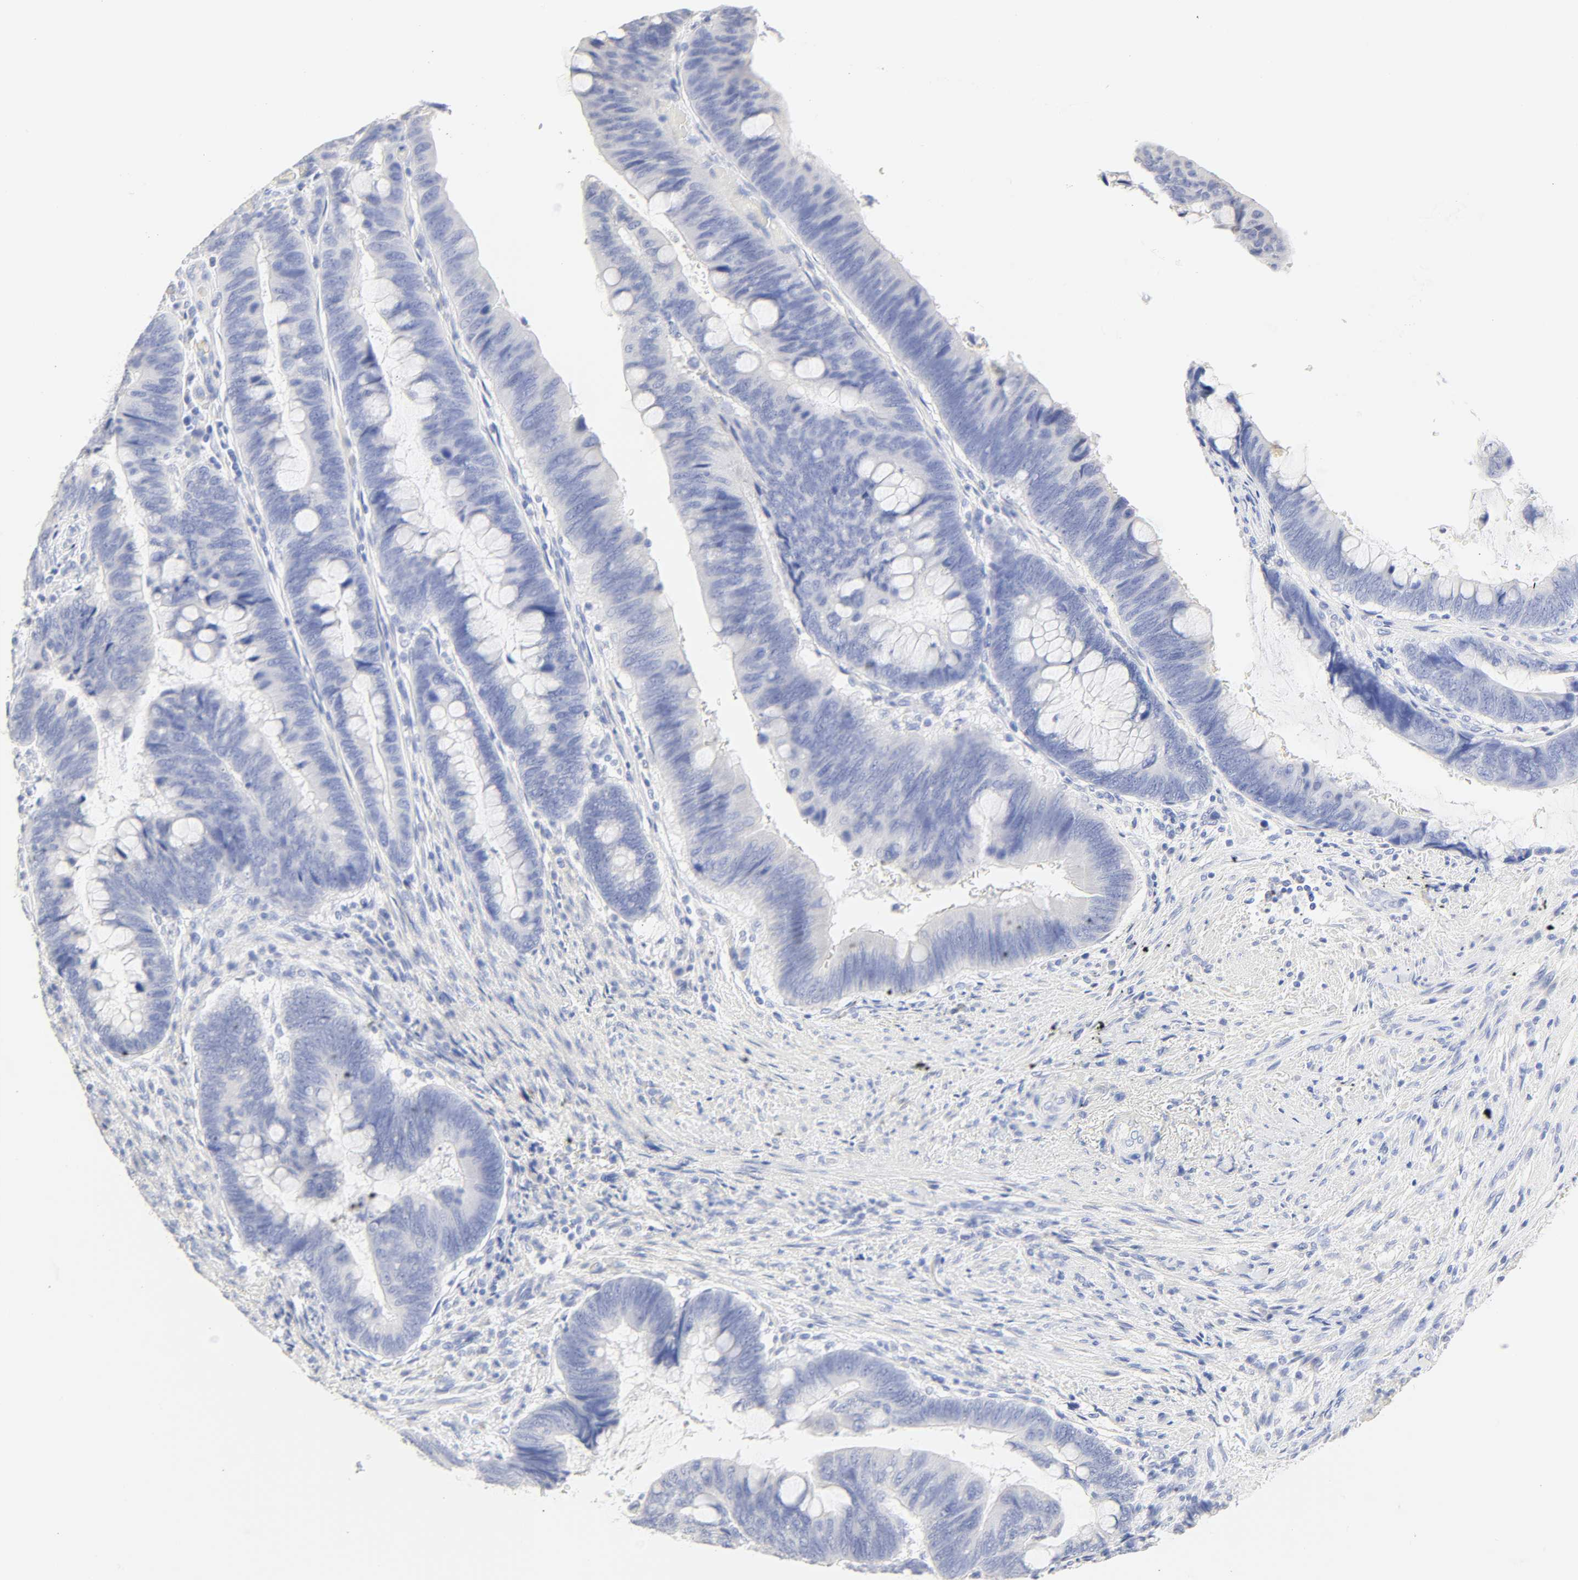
{"staining": {"intensity": "negative", "quantity": "none", "location": "none"}, "tissue": "colorectal cancer", "cell_type": "Tumor cells", "image_type": "cancer", "snomed": [{"axis": "morphology", "description": "Normal tissue, NOS"}, {"axis": "morphology", "description": "Adenocarcinoma, NOS"}, {"axis": "topography", "description": "Rectum"}], "caption": "Immunohistochemical staining of colorectal cancer (adenocarcinoma) reveals no significant positivity in tumor cells. (Immunohistochemistry, brightfield microscopy, high magnification).", "gene": "SLCO1B3", "patient": {"sex": "male", "age": 92}}